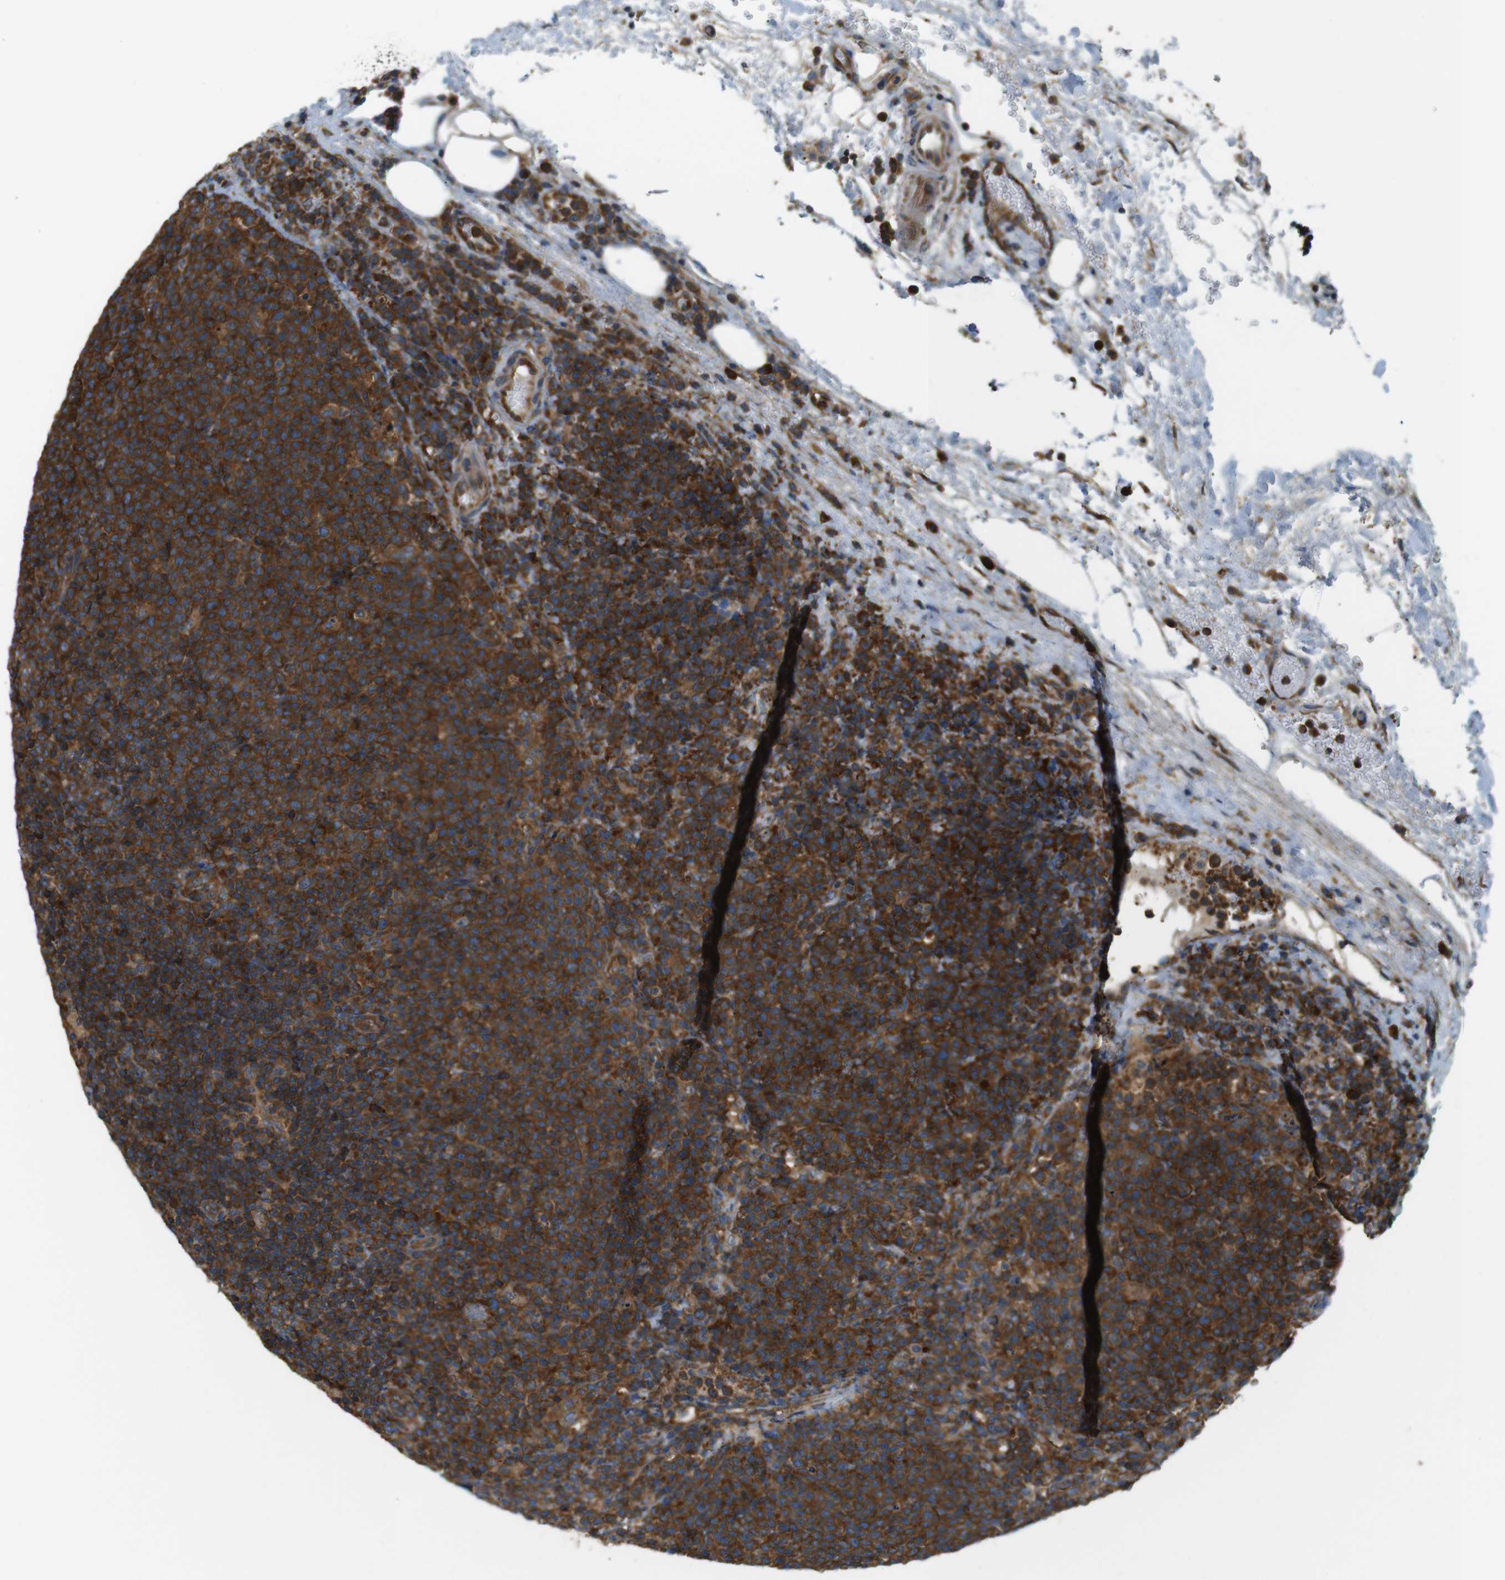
{"staining": {"intensity": "strong", "quantity": ">75%", "location": "cytoplasmic/membranous"}, "tissue": "lymphoma", "cell_type": "Tumor cells", "image_type": "cancer", "snomed": [{"axis": "morphology", "description": "Malignant lymphoma, non-Hodgkin's type, High grade"}, {"axis": "topography", "description": "Lymph node"}], "caption": "Immunohistochemistry staining of lymphoma, which demonstrates high levels of strong cytoplasmic/membranous staining in approximately >75% of tumor cells indicating strong cytoplasmic/membranous protein expression. The staining was performed using DAB (brown) for protein detection and nuclei were counterstained in hematoxylin (blue).", "gene": "TSC1", "patient": {"sex": "male", "age": 61}}